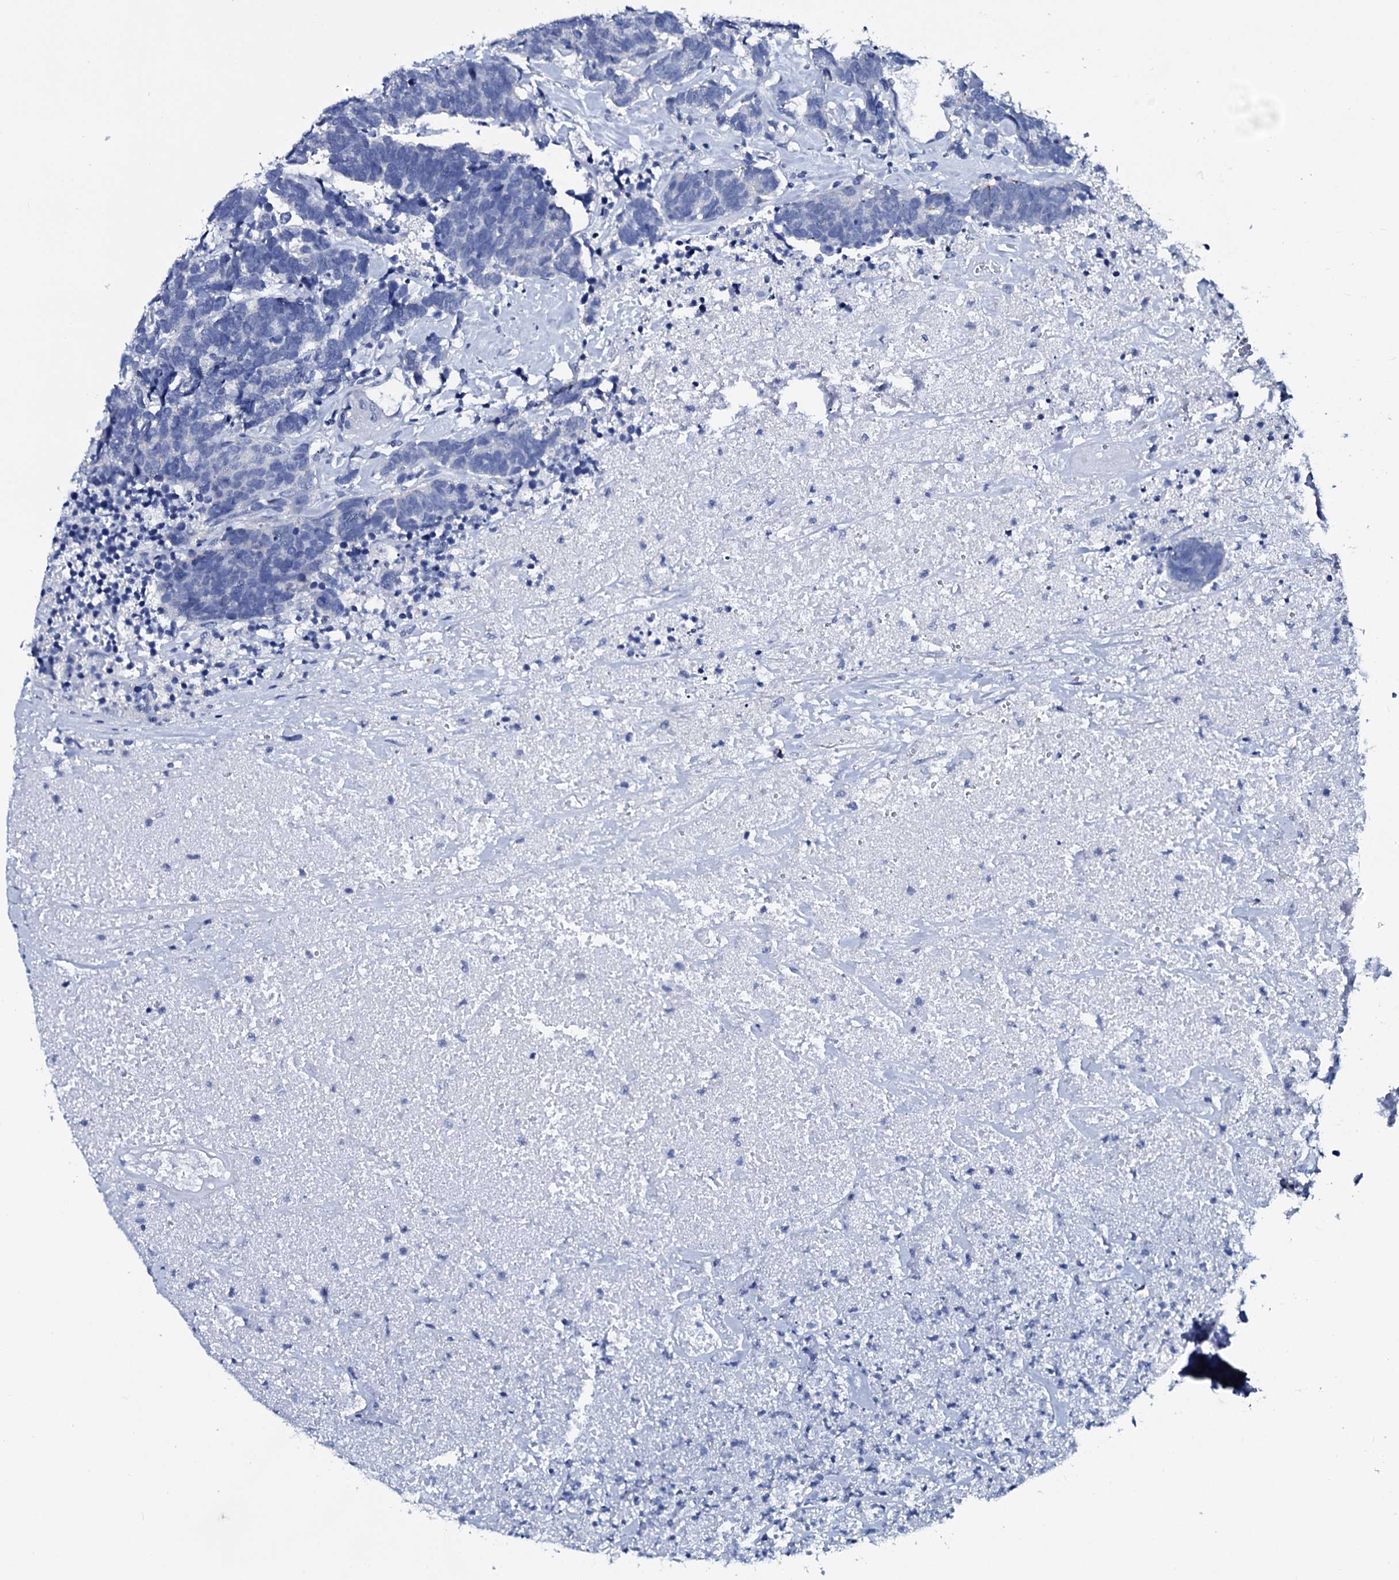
{"staining": {"intensity": "negative", "quantity": "none", "location": "none"}, "tissue": "carcinoid", "cell_type": "Tumor cells", "image_type": "cancer", "snomed": [{"axis": "morphology", "description": "Carcinoma, NOS"}, {"axis": "morphology", "description": "Carcinoid, malignant, NOS"}, {"axis": "topography", "description": "Urinary bladder"}], "caption": "A micrograph of carcinoid stained for a protein exhibits no brown staining in tumor cells. (Brightfield microscopy of DAB (3,3'-diaminobenzidine) immunohistochemistry at high magnification).", "gene": "GYS2", "patient": {"sex": "male", "age": 57}}